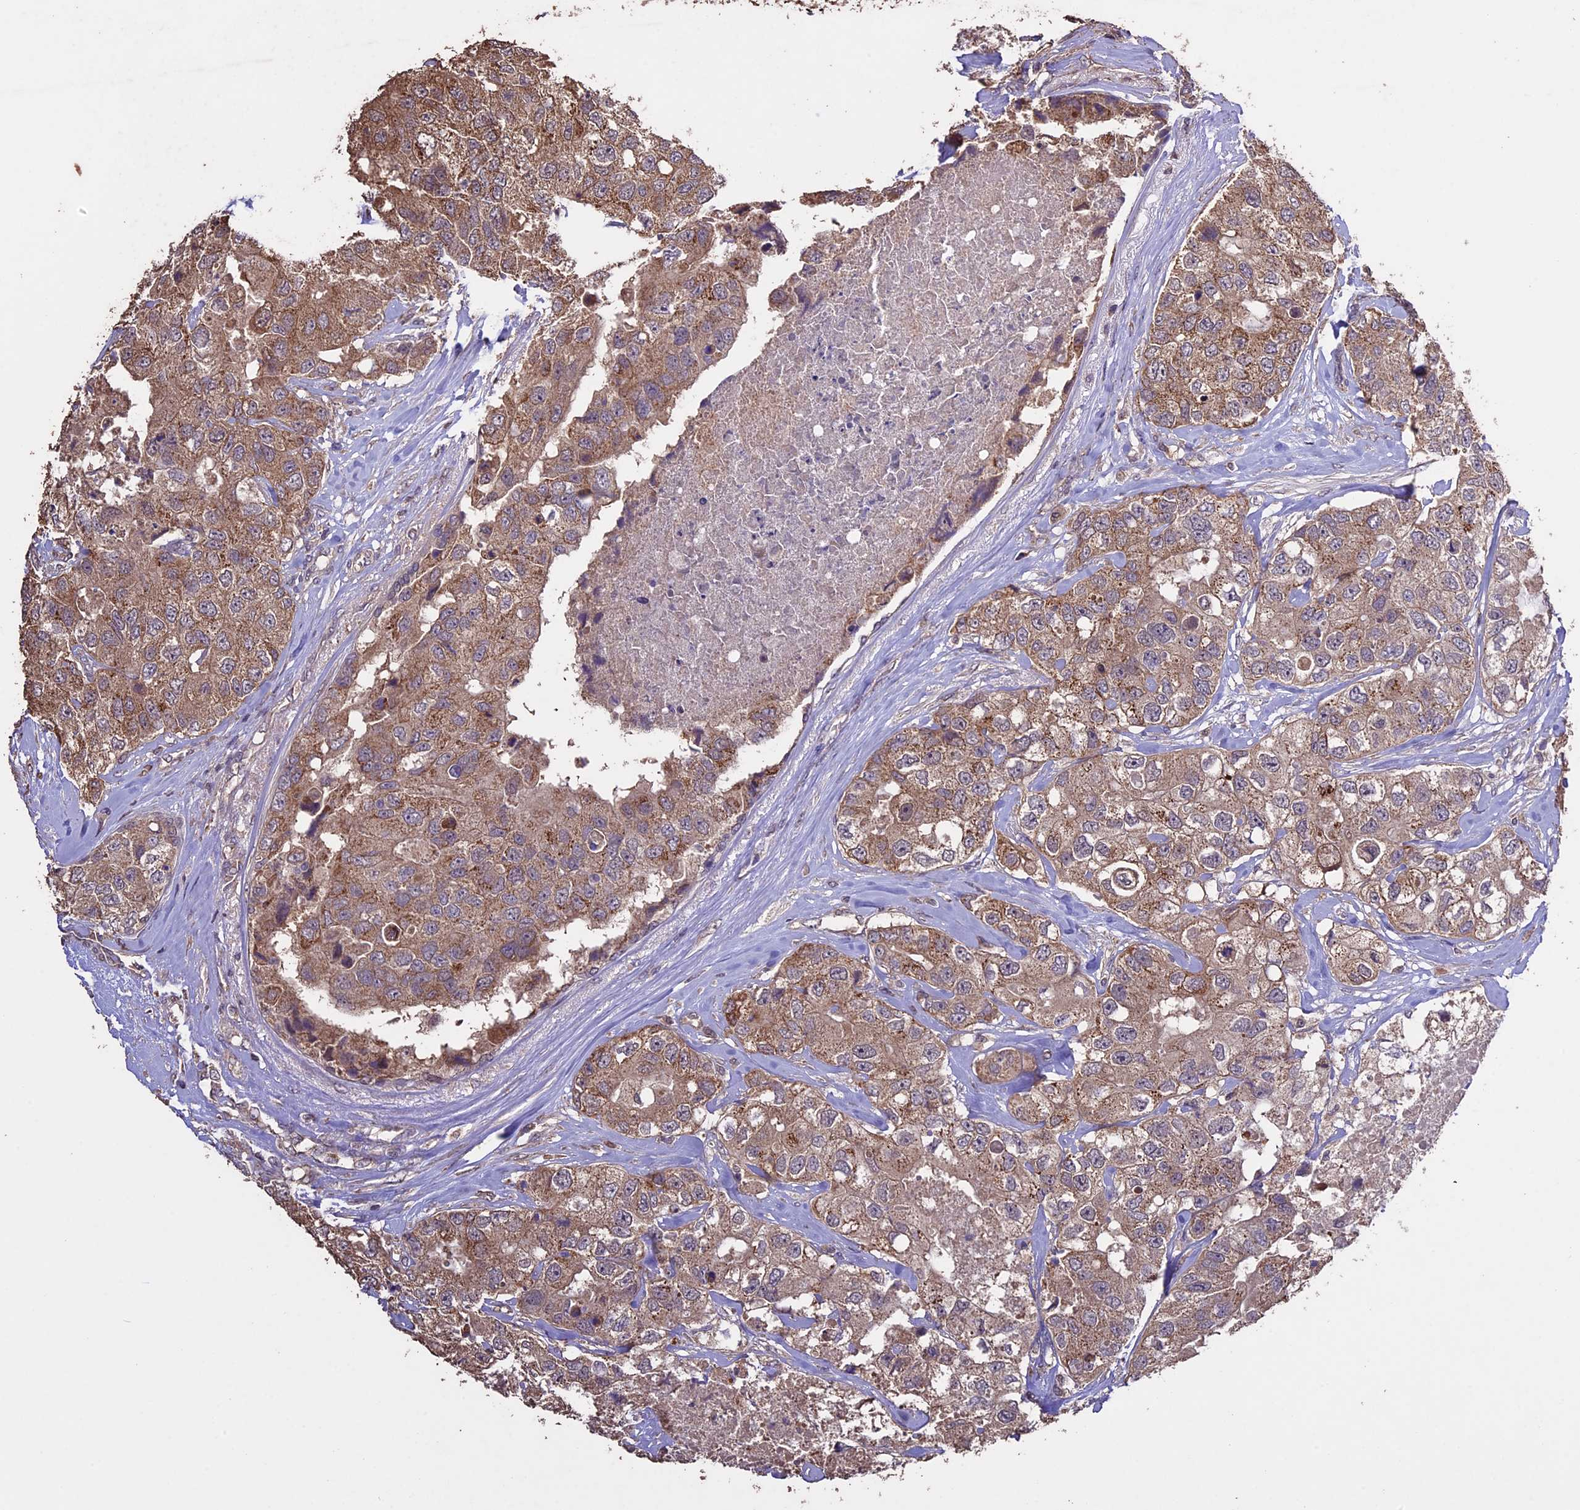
{"staining": {"intensity": "moderate", "quantity": ">75%", "location": "cytoplasmic/membranous"}, "tissue": "breast cancer", "cell_type": "Tumor cells", "image_type": "cancer", "snomed": [{"axis": "morphology", "description": "Duct carcinoma"}, {"axis": "topography", "description": "Breast"}], "caption": "Immunohistochemical staining of breast intraductal carcinoma reveals medium levels of moderate cytoplasmic/membranous protein expression in approximately >75% of tumor cells.", "gene": "DIS3L", "patient": {"sex": "female", "age": 62}}